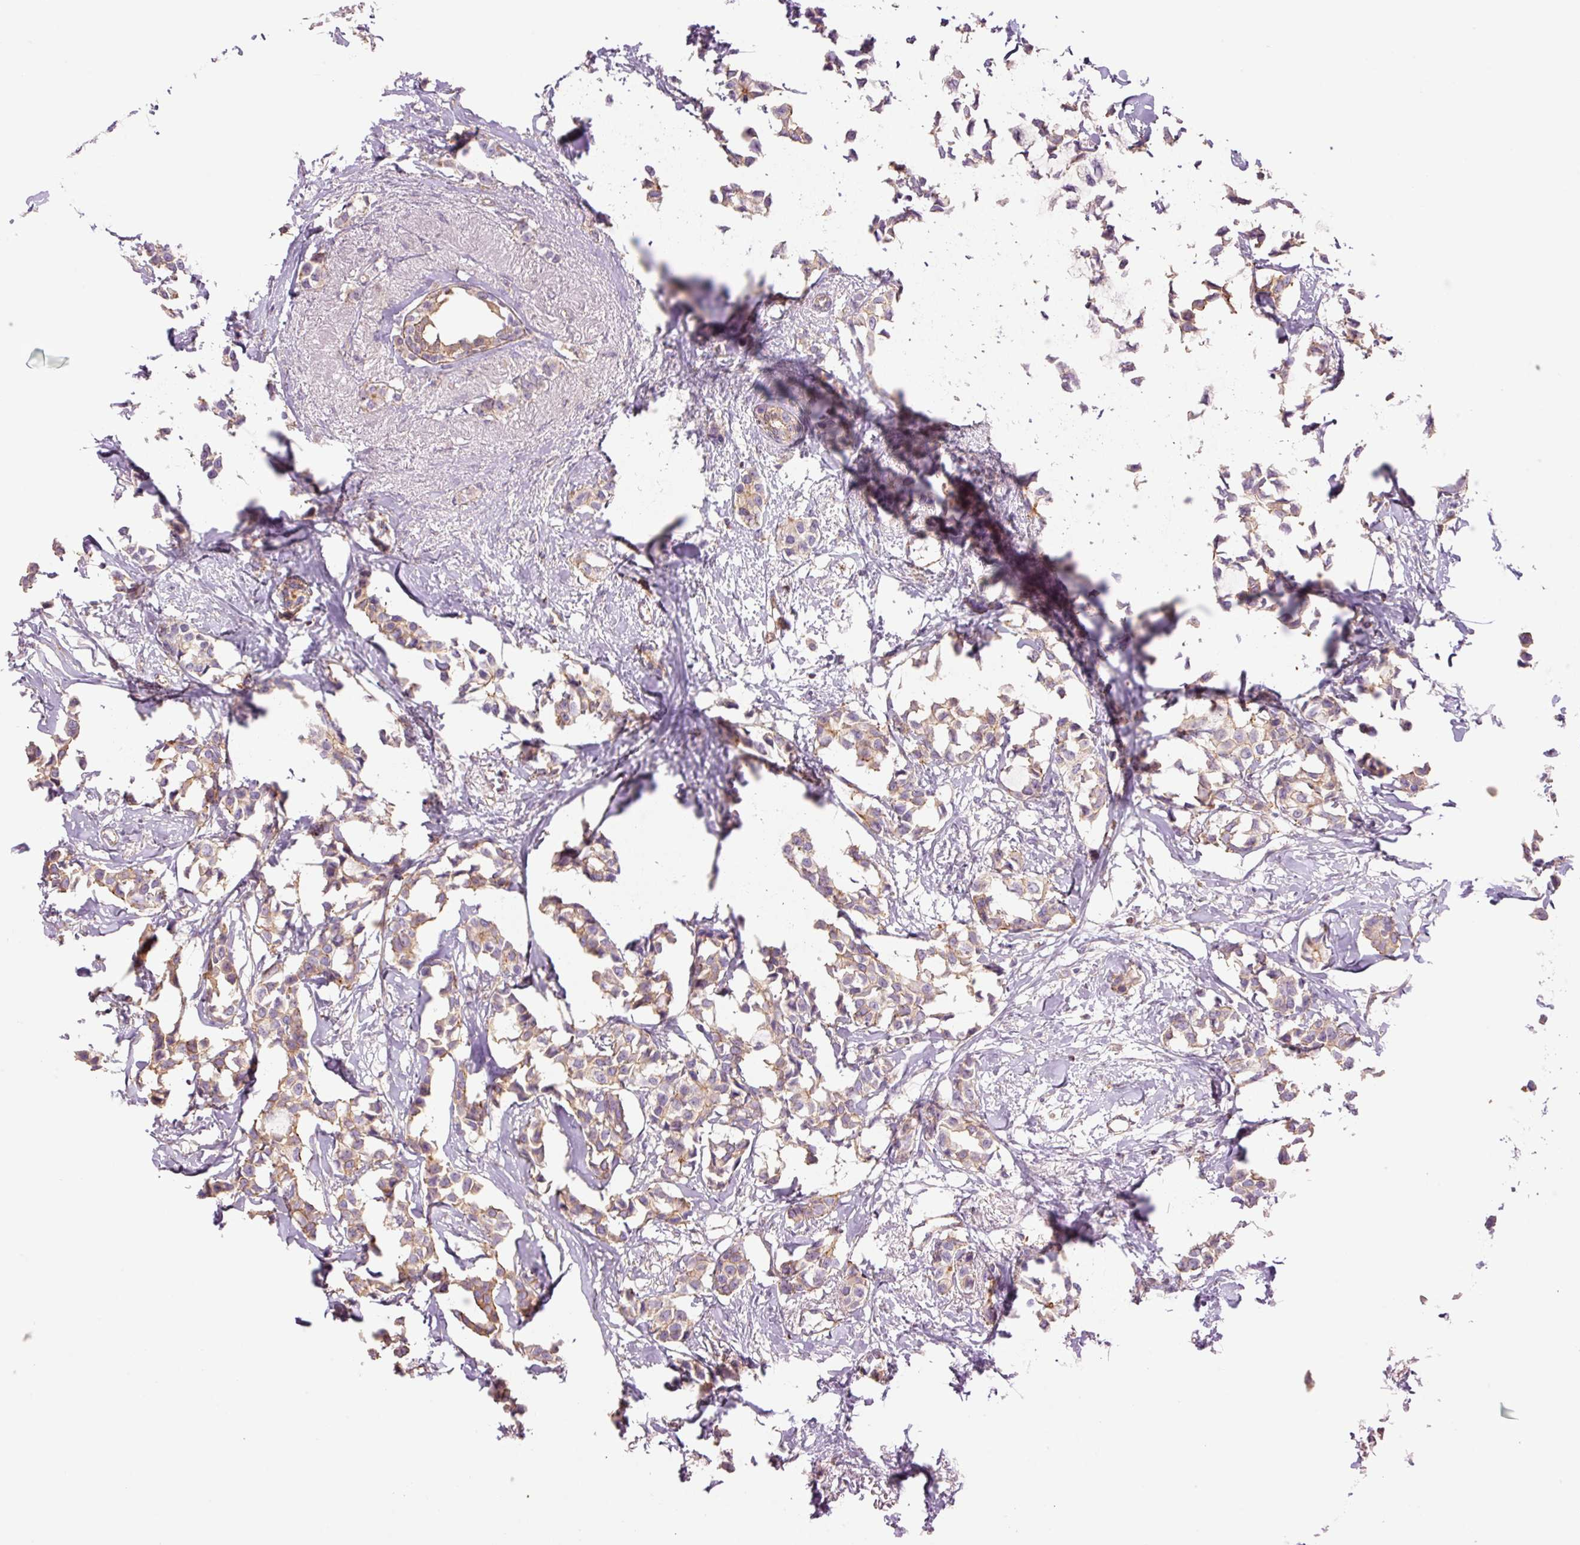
{"staining": {"intensity": "weak", "quantity": ">75%", "location": "cytoplasmic/membranous"}, "tissue": "breast cancer", "cell_type": "Tumor cells", "image_type": "cancer", "snomed": [{"axis": "morphology", "description": "Duct carcinoma"}, {"axis": "topography", "description": "Breast"}], "caption": "Tumor cells exhibit low levels of weak cytoplasmic/membranous positivity in approximately >75% of cells in human breast infiltrating ductal carcinoma. (Stains: DAB (3,3'-diaminobenzidine) in brown, nuclei in blue, Microscopy: brightfield microscopy at high magnification).", "gene": "PPP1R1B", "patient": {"sex": "female", "age": 73}}